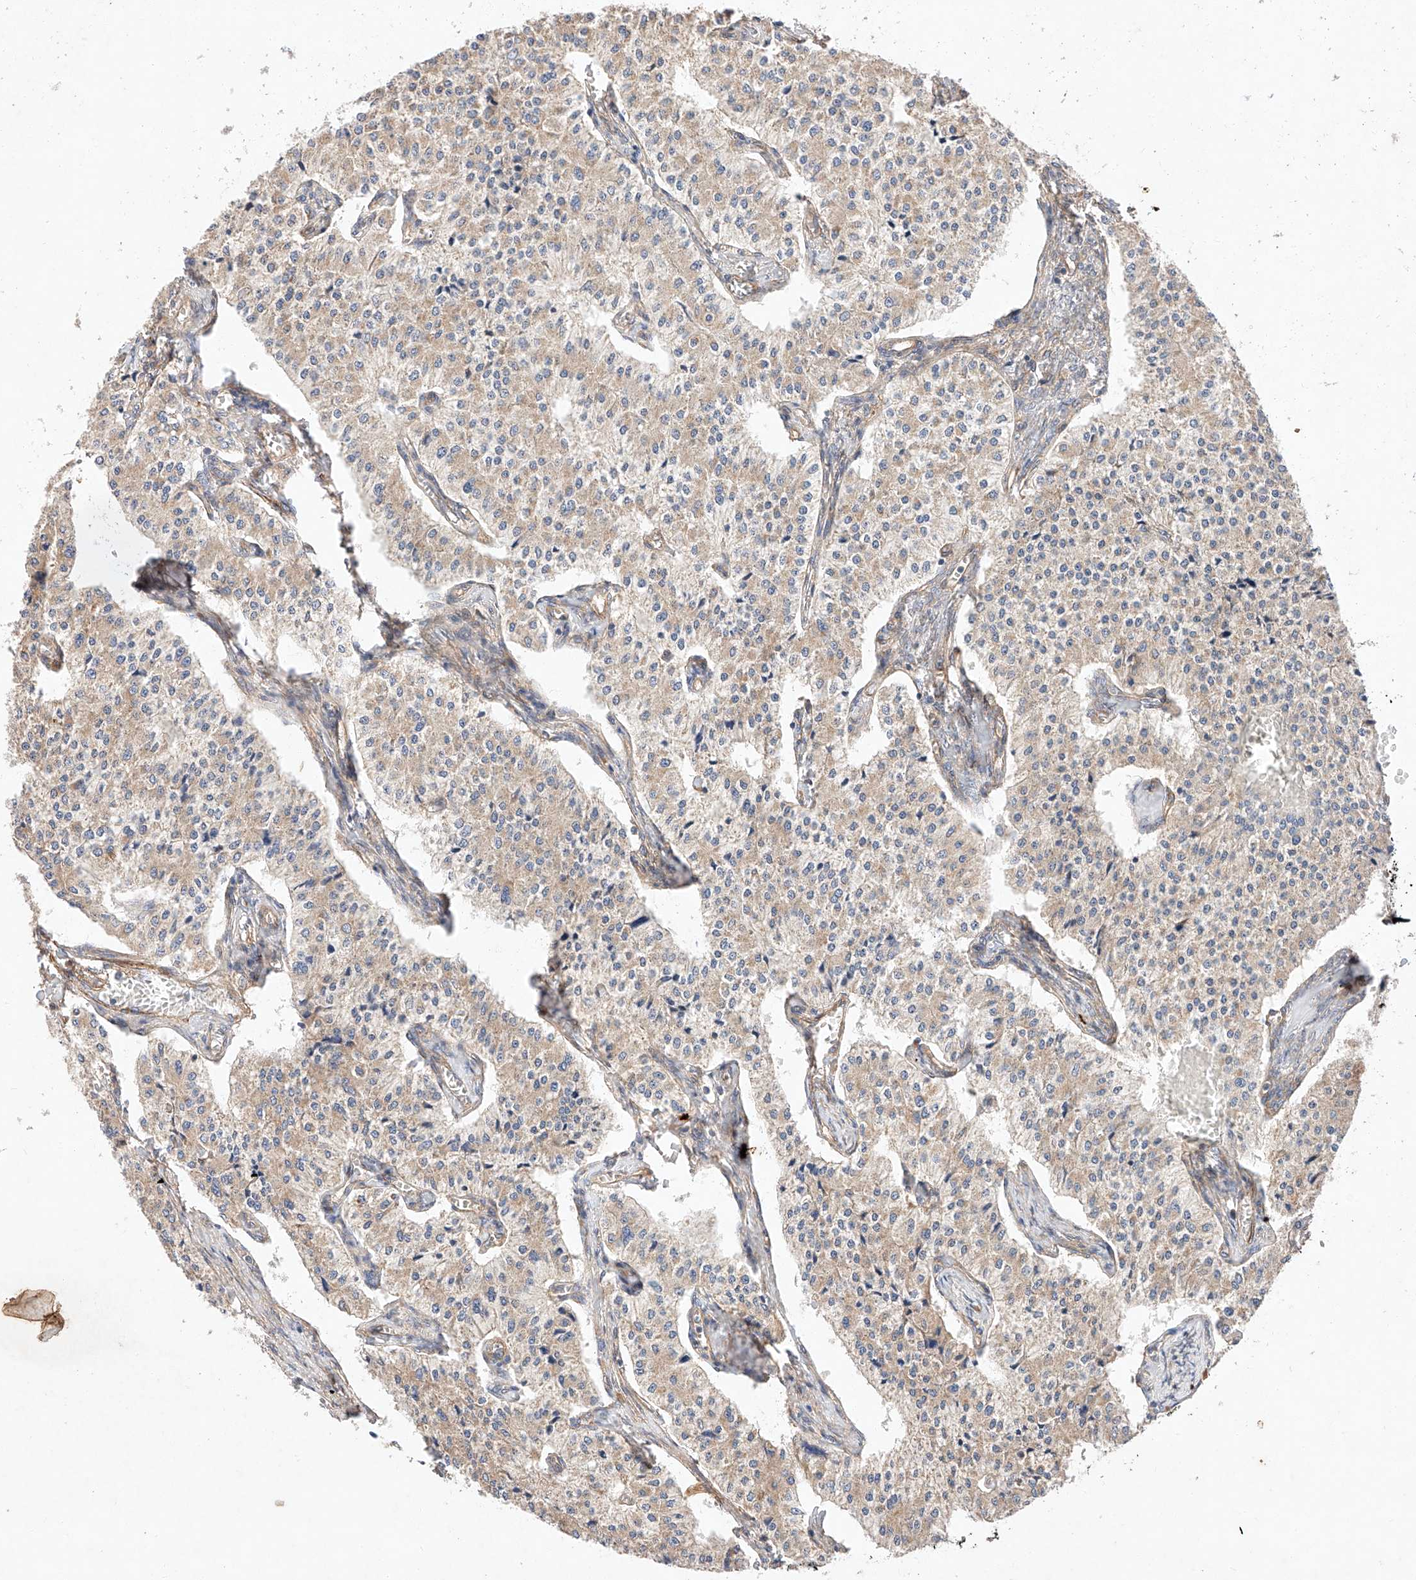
{"staining": {"intensity": "weak", "quantity": "25%-75%", "location": "cytoplasmic/membranous"}, "tissue": "carcinoid", "cell_type": "Tumor cells", "image_type": "cancer", "snomed": [{"axis": "morphology", "description": "Carcinoid, malignant, NOS"}, {"axis": "topography", "description": "Colon"}], "caption": "High-magnification brightfield microscopy of carcinoid stained with DAB (brown) and counterstained with hematoxylin (blue). tumor cells exhibit weak cytoplasmic/membranous staining is appreciated in about25%-75% of cells. (IHC, brightfield microscopy, high magnification).", "gene": "RAB23", "patient": {"sex": "female", "age": 52}}